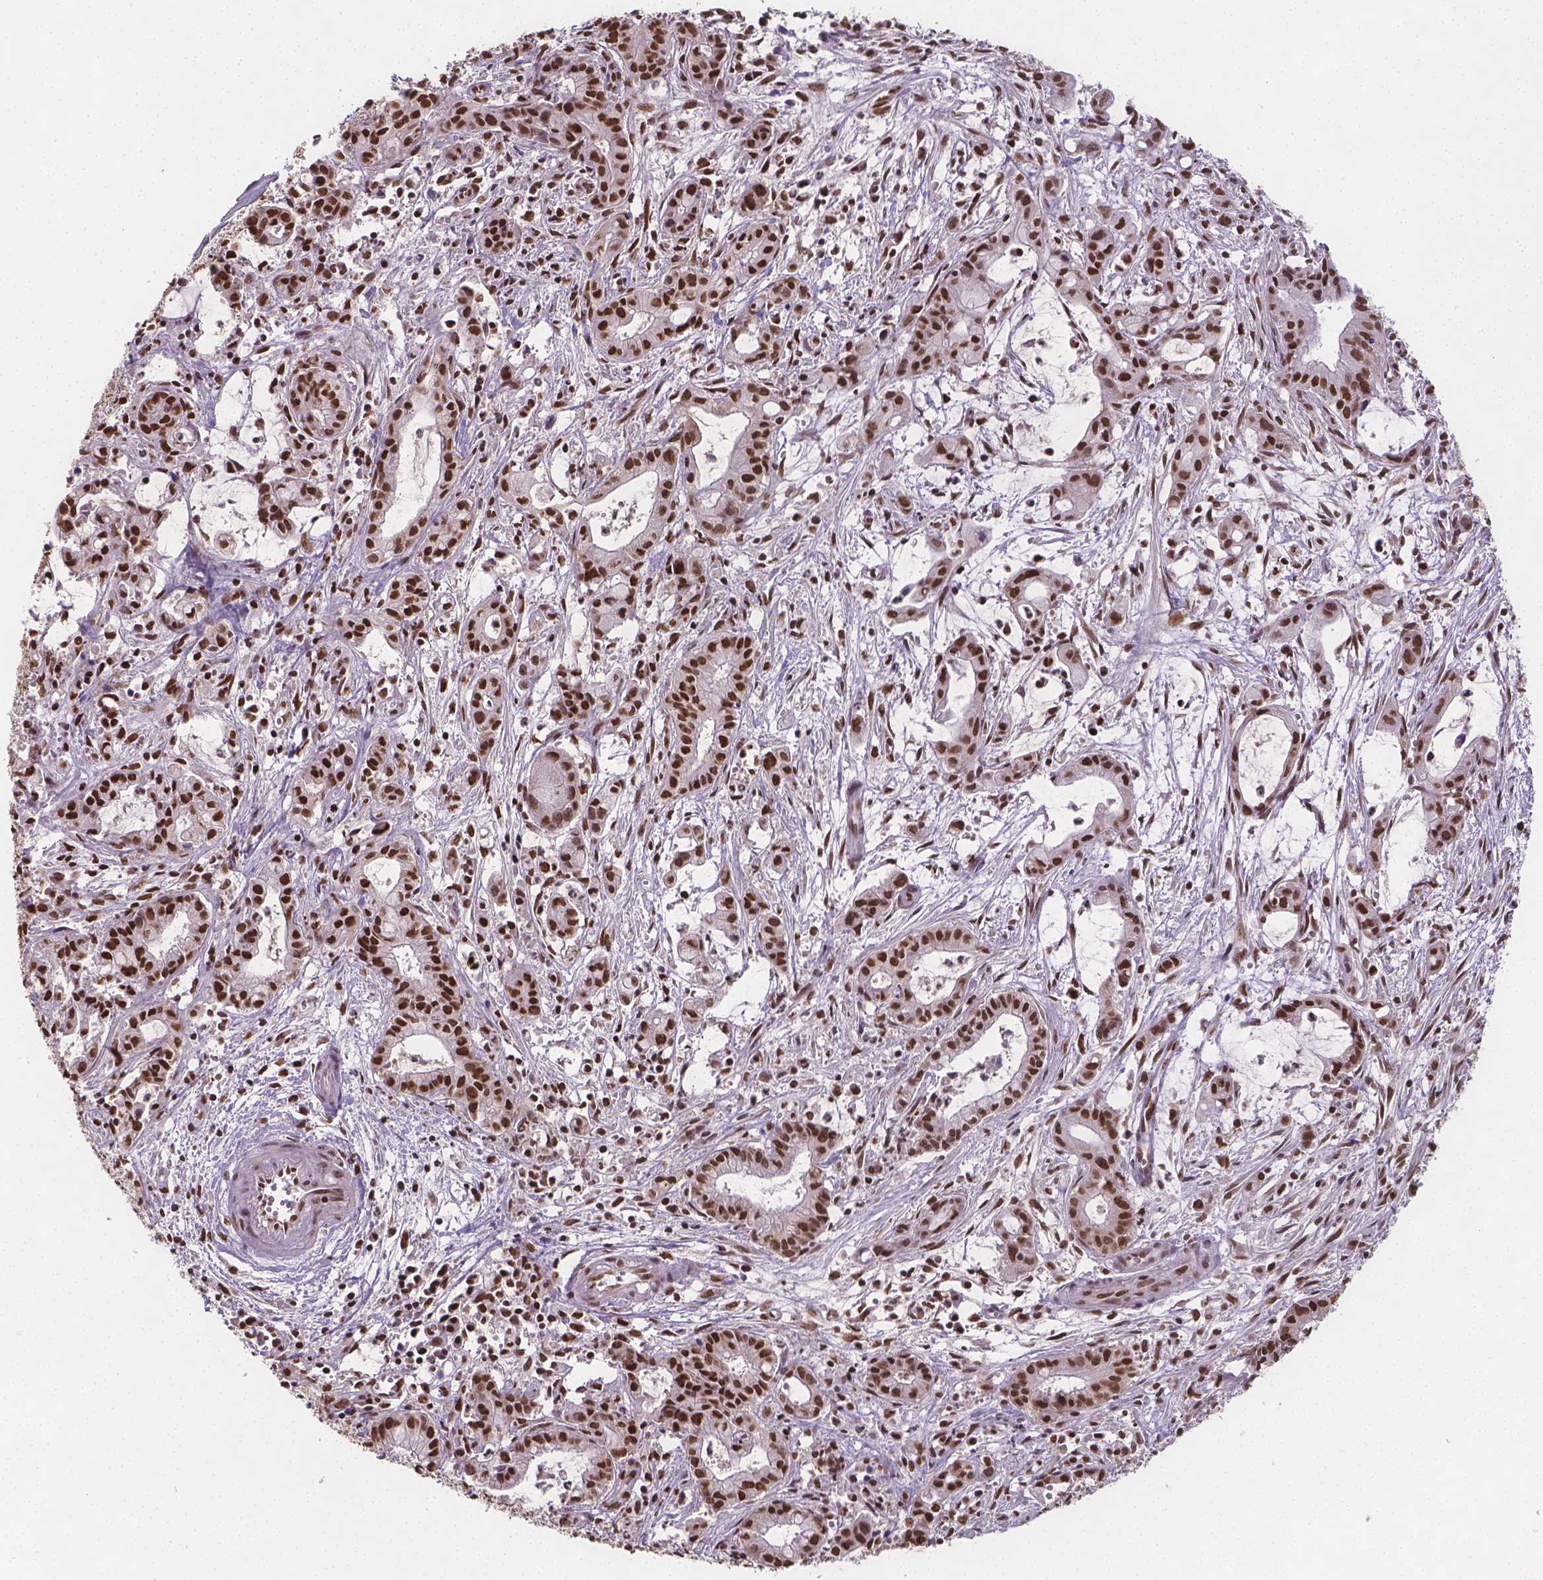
{"staining": {"intensity": "strong", "quantity": ">75%", "location": "nuclear"}, "tissue": "pancreatic cancer", "cell_type": "Tumor cells", "image_type": "cancer", "snomed": [{"axis": "morphology", "description": "Adenocarcinoma, NOS"}, {"axis": "topography", "description": "Pancreas"}], "caption": "Pancreatic cancer stained with a protein marker exhibits strong staining in tumor cells.", "gene": "FANCE", "patient": {"sex": "male", "age": 48}}